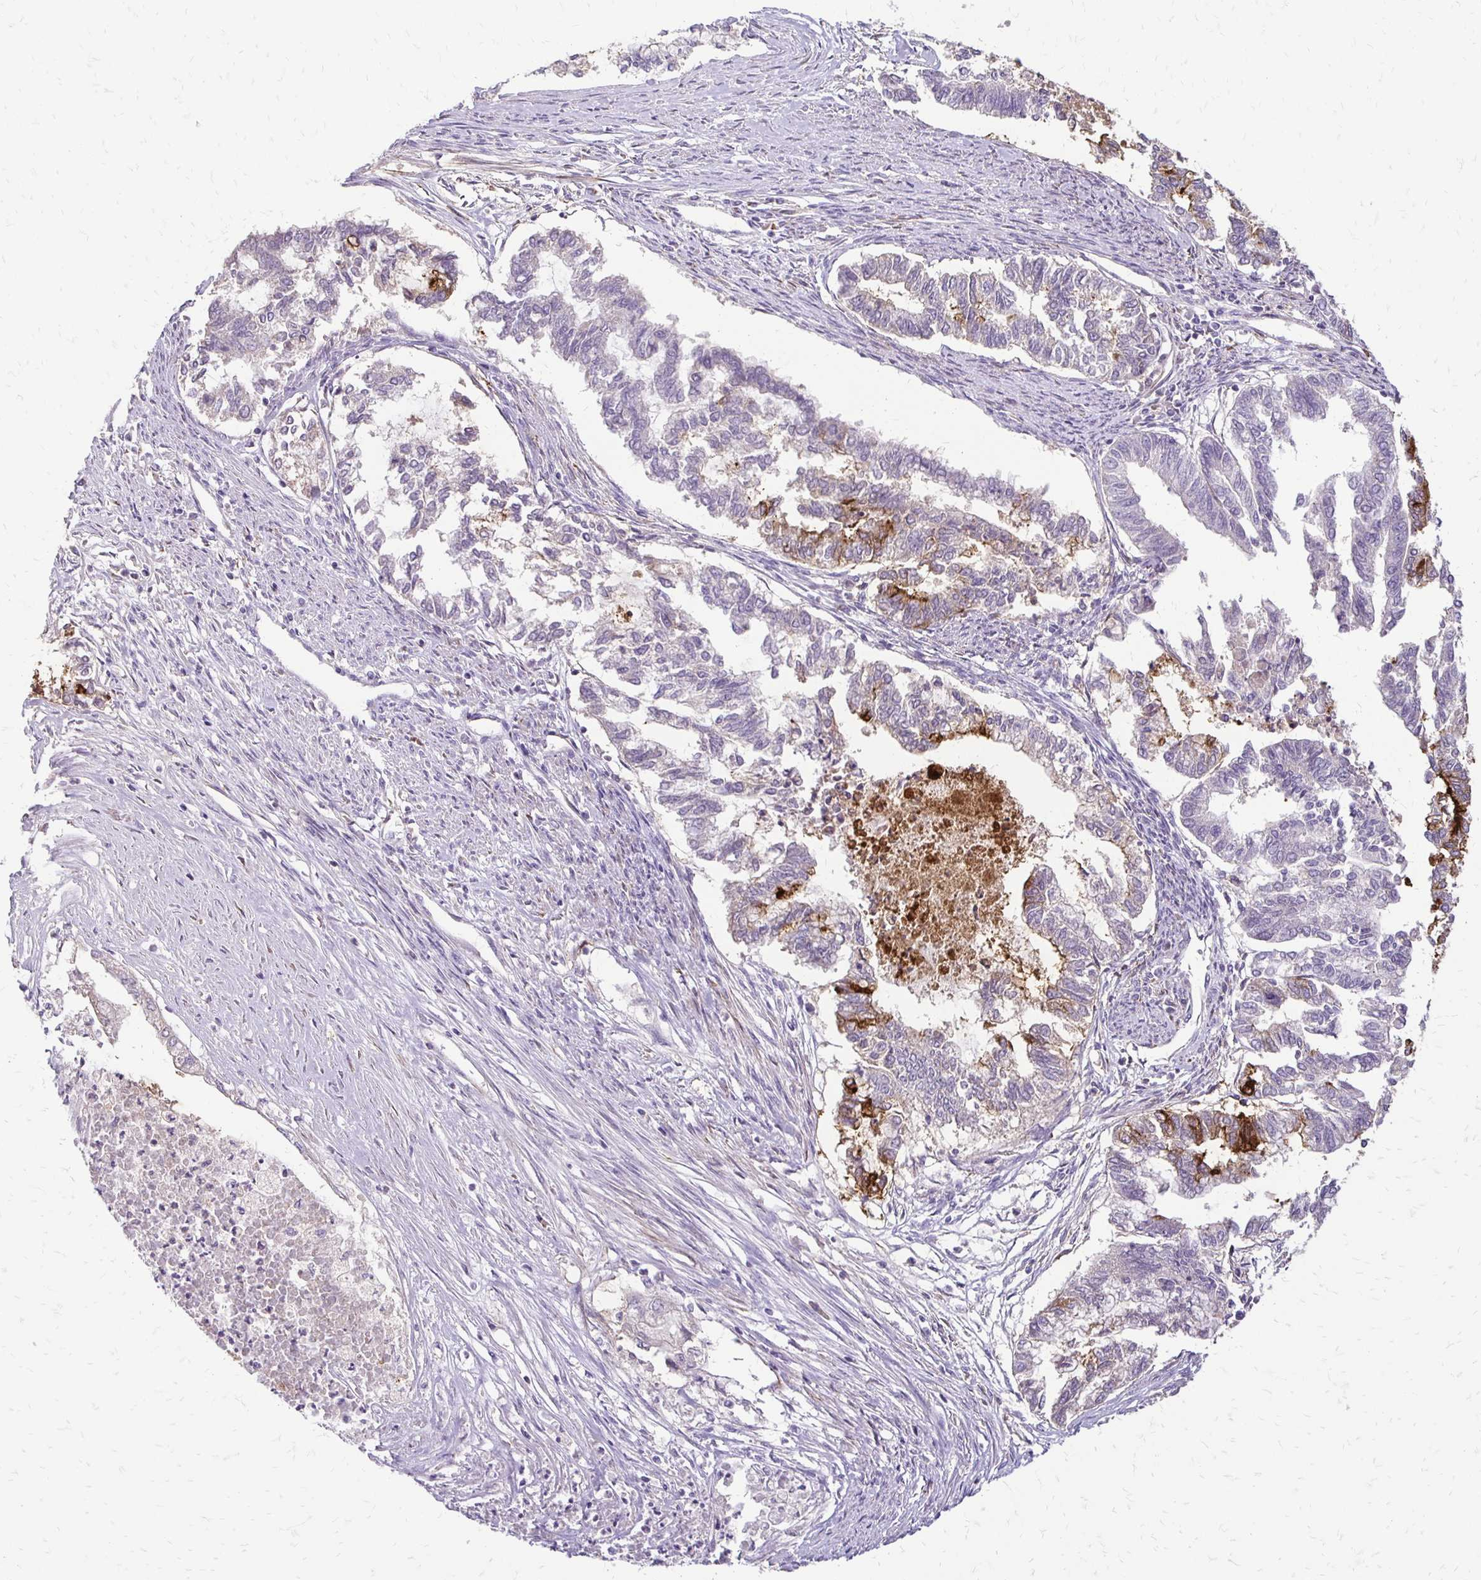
{"staining": {"intensity": "moderate", "quantity": "<25%", "location": "cytoplasmic/membranous"}, "tissue": "endometrial cancer", "cell_type": "Tumor cells", "image_type": "cancer", "snomed": [{"axis": "morphology", "description": "Adenocarcinoma, NOS"}, {"axis": "topography", "description": "Endometrium"}], "caption": "Protein expression analysis of endometrial cancer (adenocarcinoma) reveals moderate cytoplasmic/membranous staining in approximately <25% of tumor cells.", "gene": "ALPG", "patient": {"sex": "female", "age": 79}}